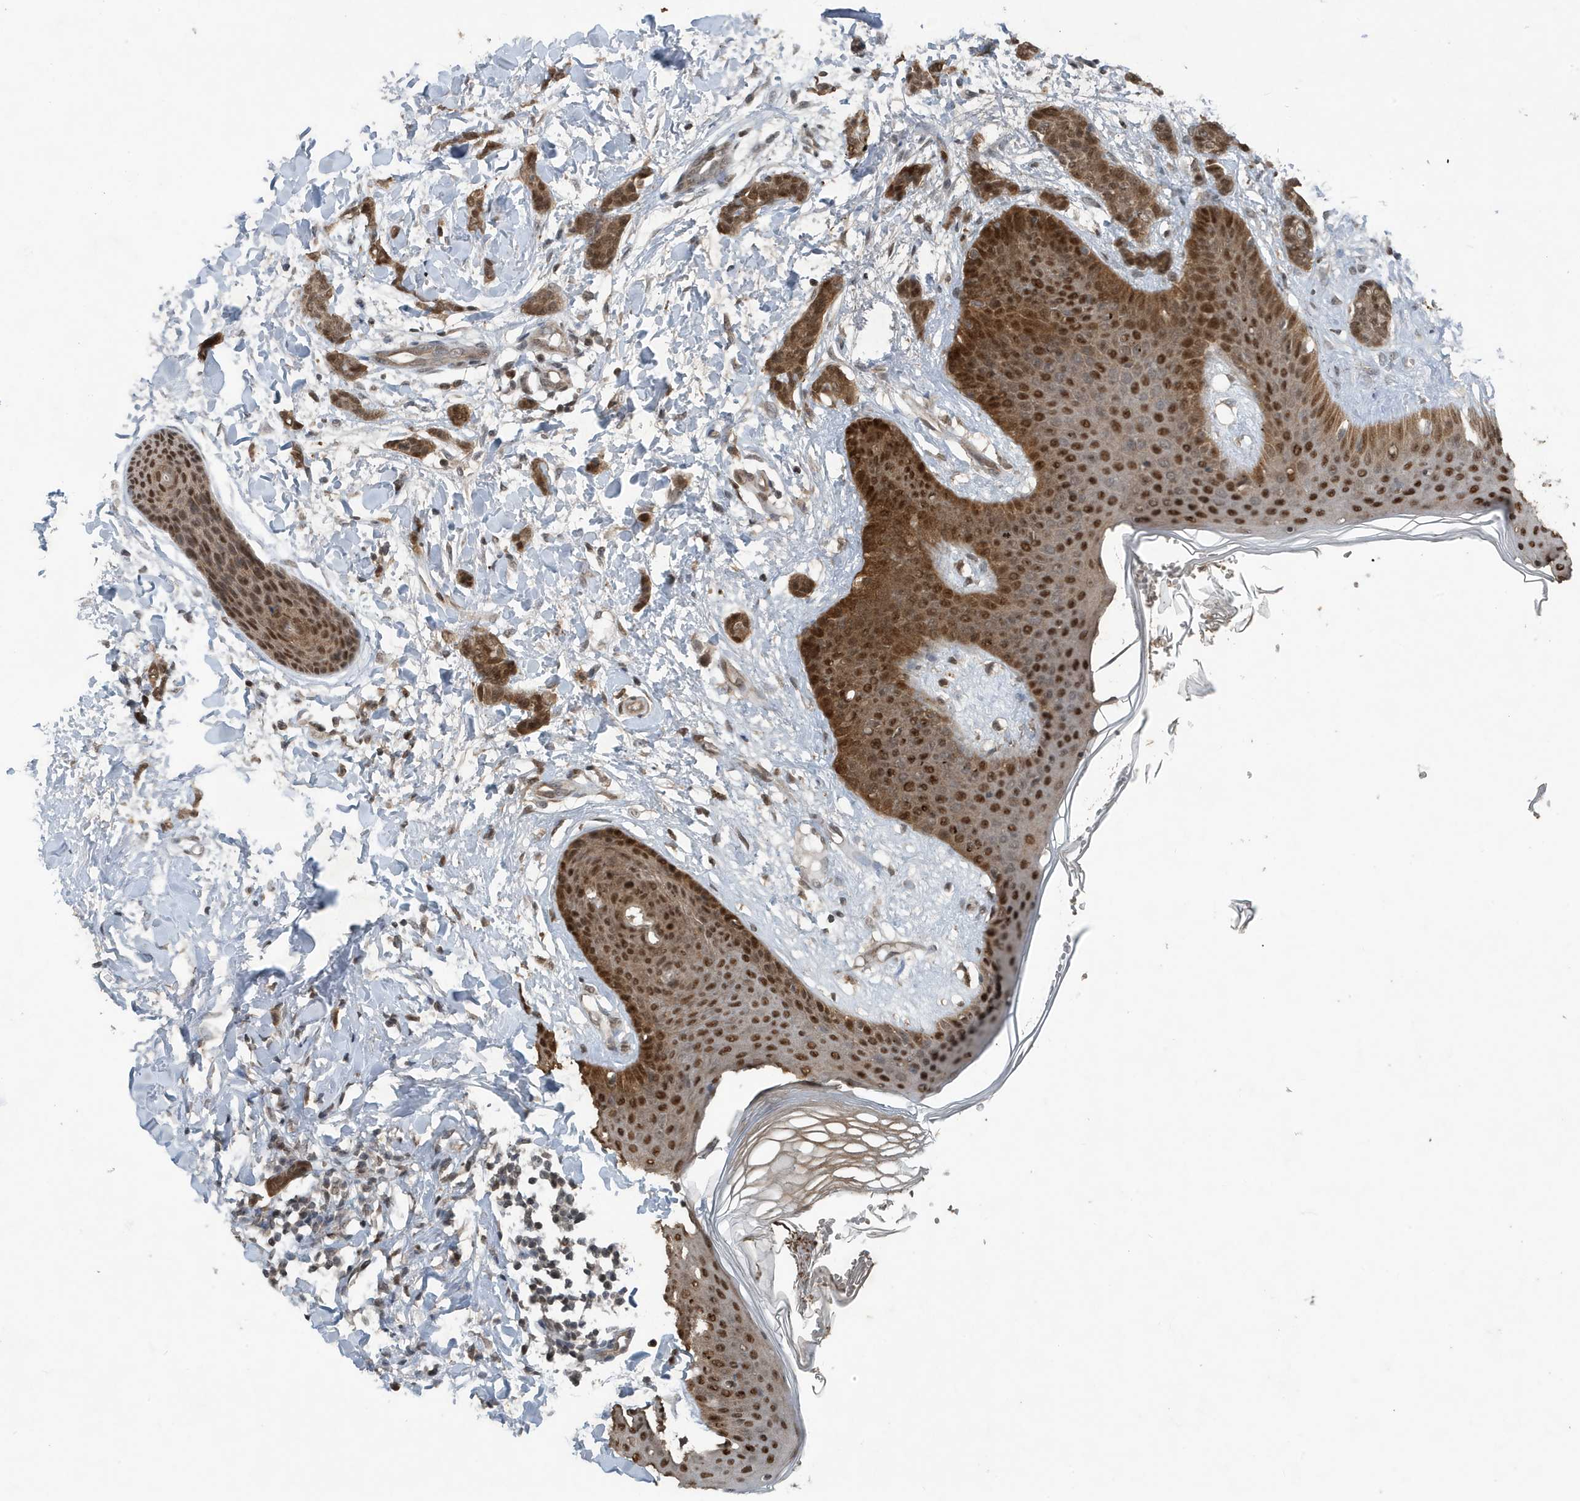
{"staining": {"intensity": "strong", "quantity": ">75%", "location": "cytoplasmic/membranous,nuclear"}, "tissue": "breast cancer", "cell_type": "Tumor cells", "image_type": "cancer", "snomed": [{"axis": "morphology", "description": "Lobular carcinoma"}, {"axis": "topography", "description": "Skin"}, {"axis": "topography", "description": "Breast"}], "caption": "High-magnification brightfield microscopy of breast cancer stained with DAB (brown) and counterstained with hematoxylin (blue). tumor cells exhibit strong cytoplasmic/membranous and nuclear positivity is seen in approximately>75% of cells.", "gene": "HSPA1A", "patient": {"sex": "female", "age": 46}}